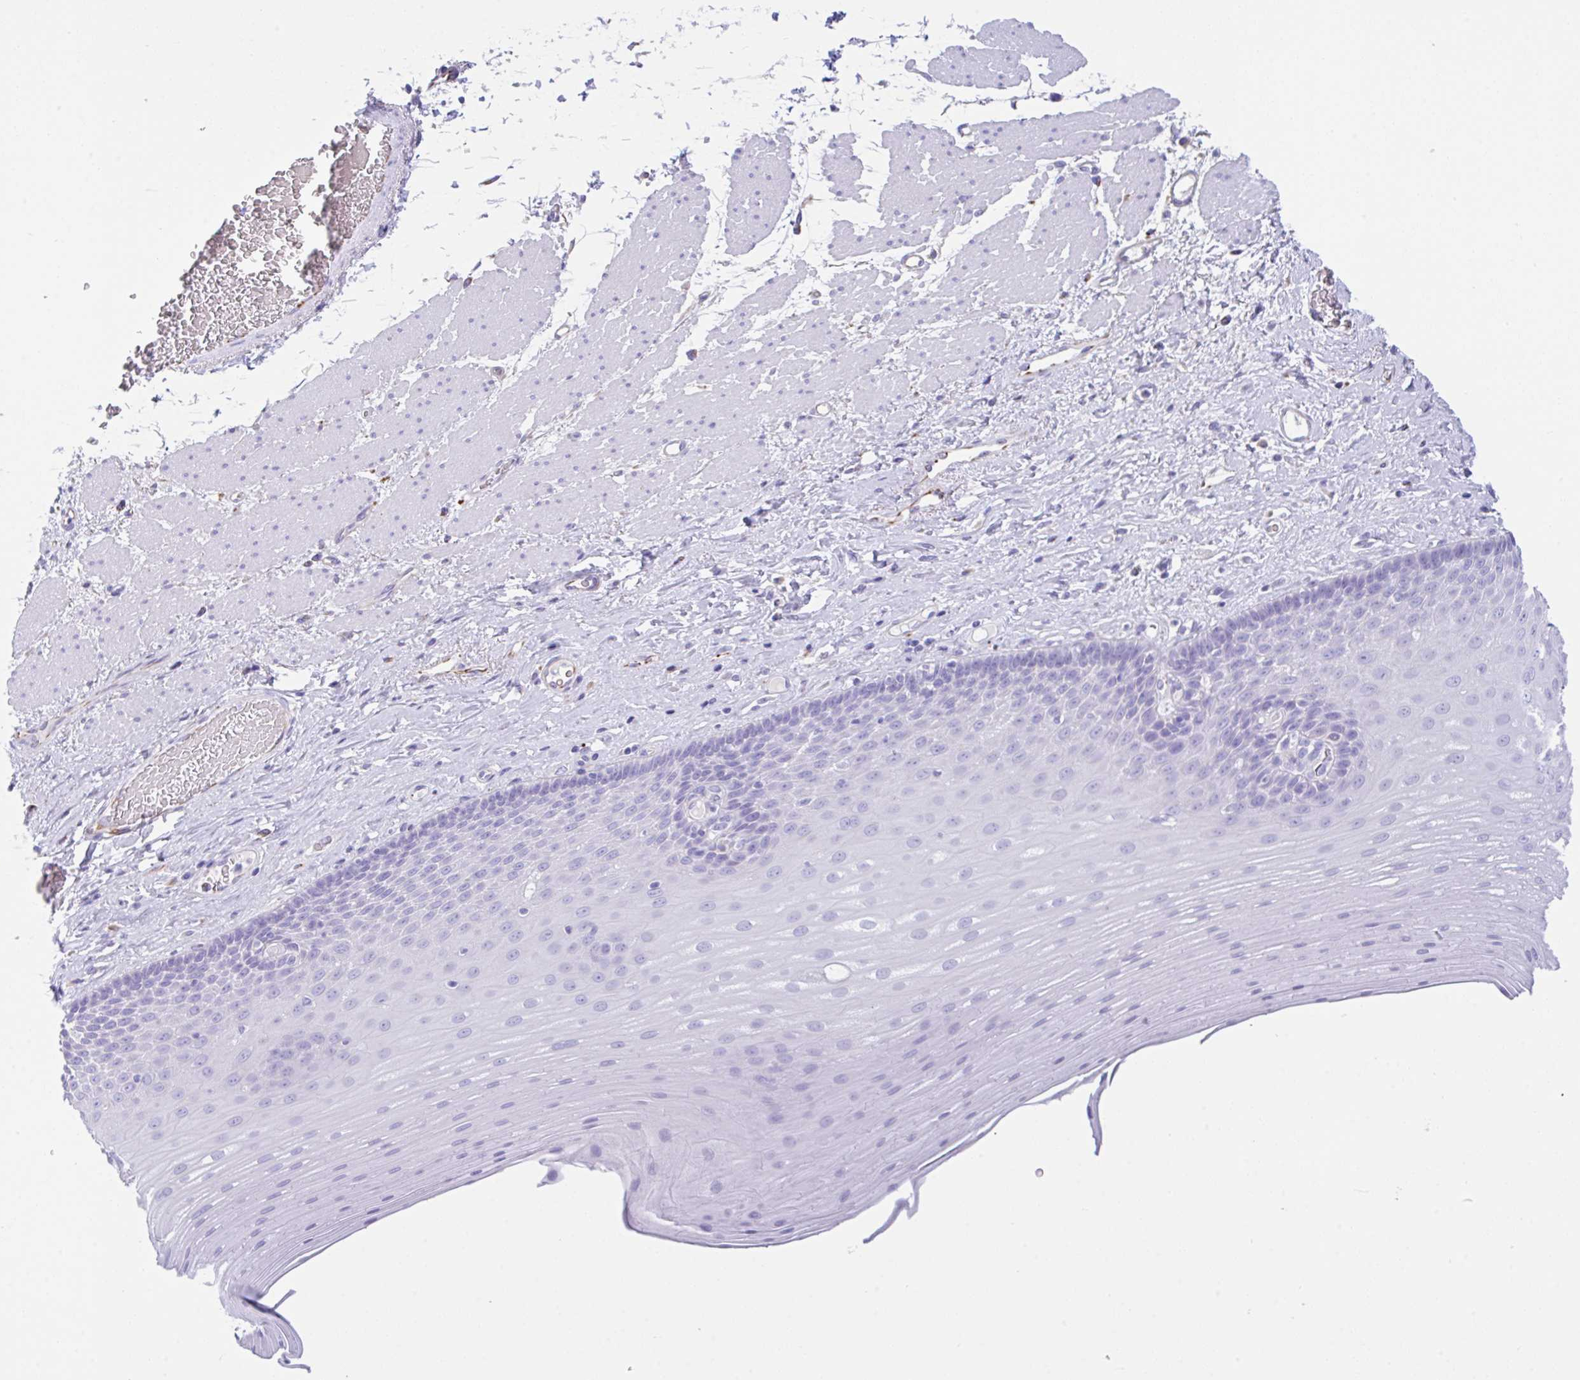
{"staining": {"intensity": "negative", "quantity": "none", "location": "none"}, "tissue": "esophagus", "cell_type": "Squamous epithelial cells", "image_type": "normal", "snomed": [{"axis": "morphology", "description": "Normal tissue, NOS"}, {"axis": "topography", "description": "Esophagus"}], "caption": "A high-resolution micrograph shows IHC staining of unremarkable esophagus, which demonstrates no significant positivity in squamous epithelial cells.", "gene": "NDUFAF8", "patient": {"sex": "male", "age": 62}}